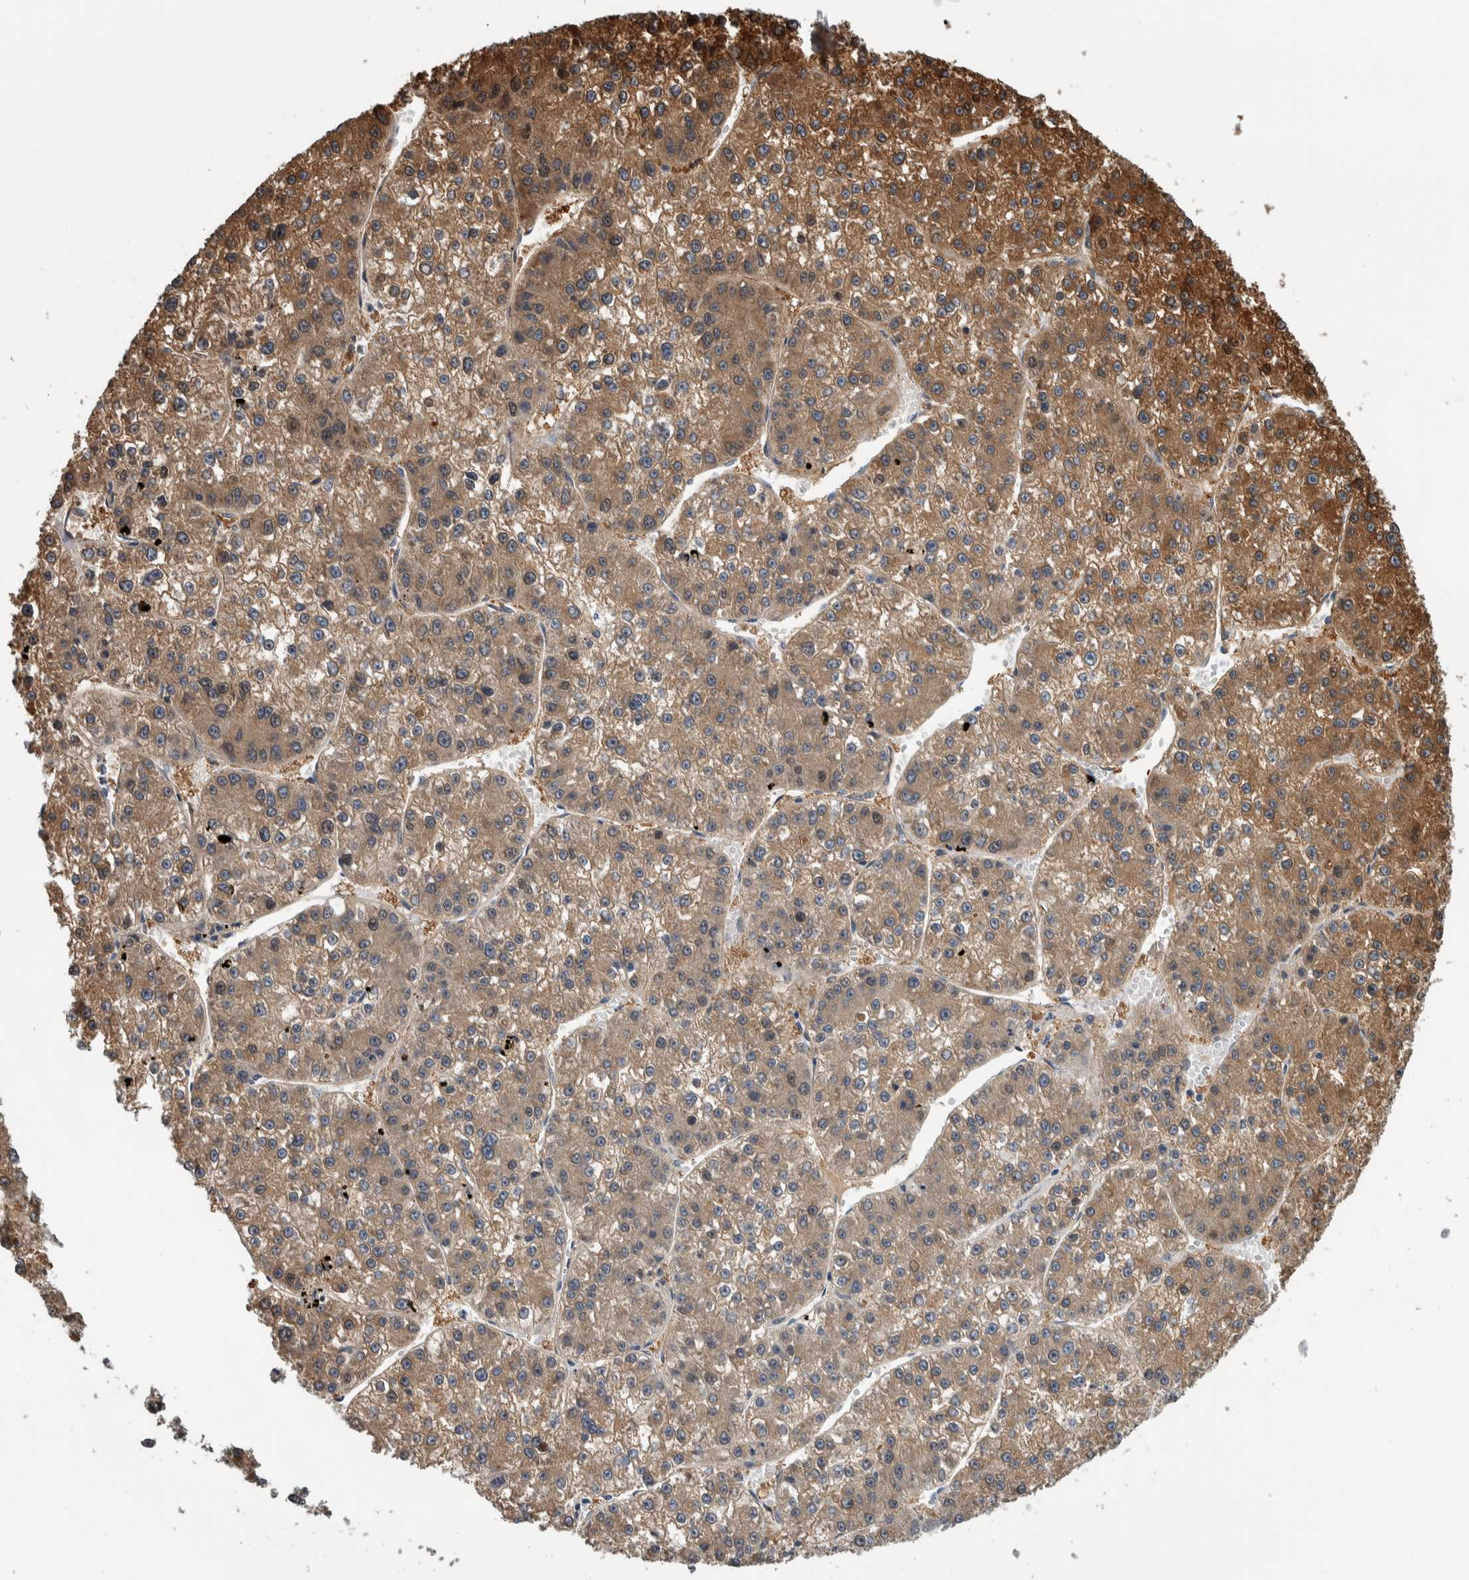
{"staining": {"intensity": "moderate", "quantity": ">75%", "location": "cytoplasmic/membranous"}, "tissue": "liver cancer", "cell_type": "Tumor cells", "image_type": "cancer", "snomed": [{"axis": "morphology", "description": "Carcinoma, Hepatocellular, NOS"}, {"axis": "topography", "description": "Liver"}], "caption": "Immunohistochemical staining of human liver cancer (hepatocellular carcinoma) displays moderate cytoplasmic/membranous protein expression in approximately >75% of tumor cells. (DAB (3,3'-diaminobenzidine) IHC with brightfield microscopy, high magnification).", "gene": "COL14A1", "patient": {"sex": "female", "age": 73}}